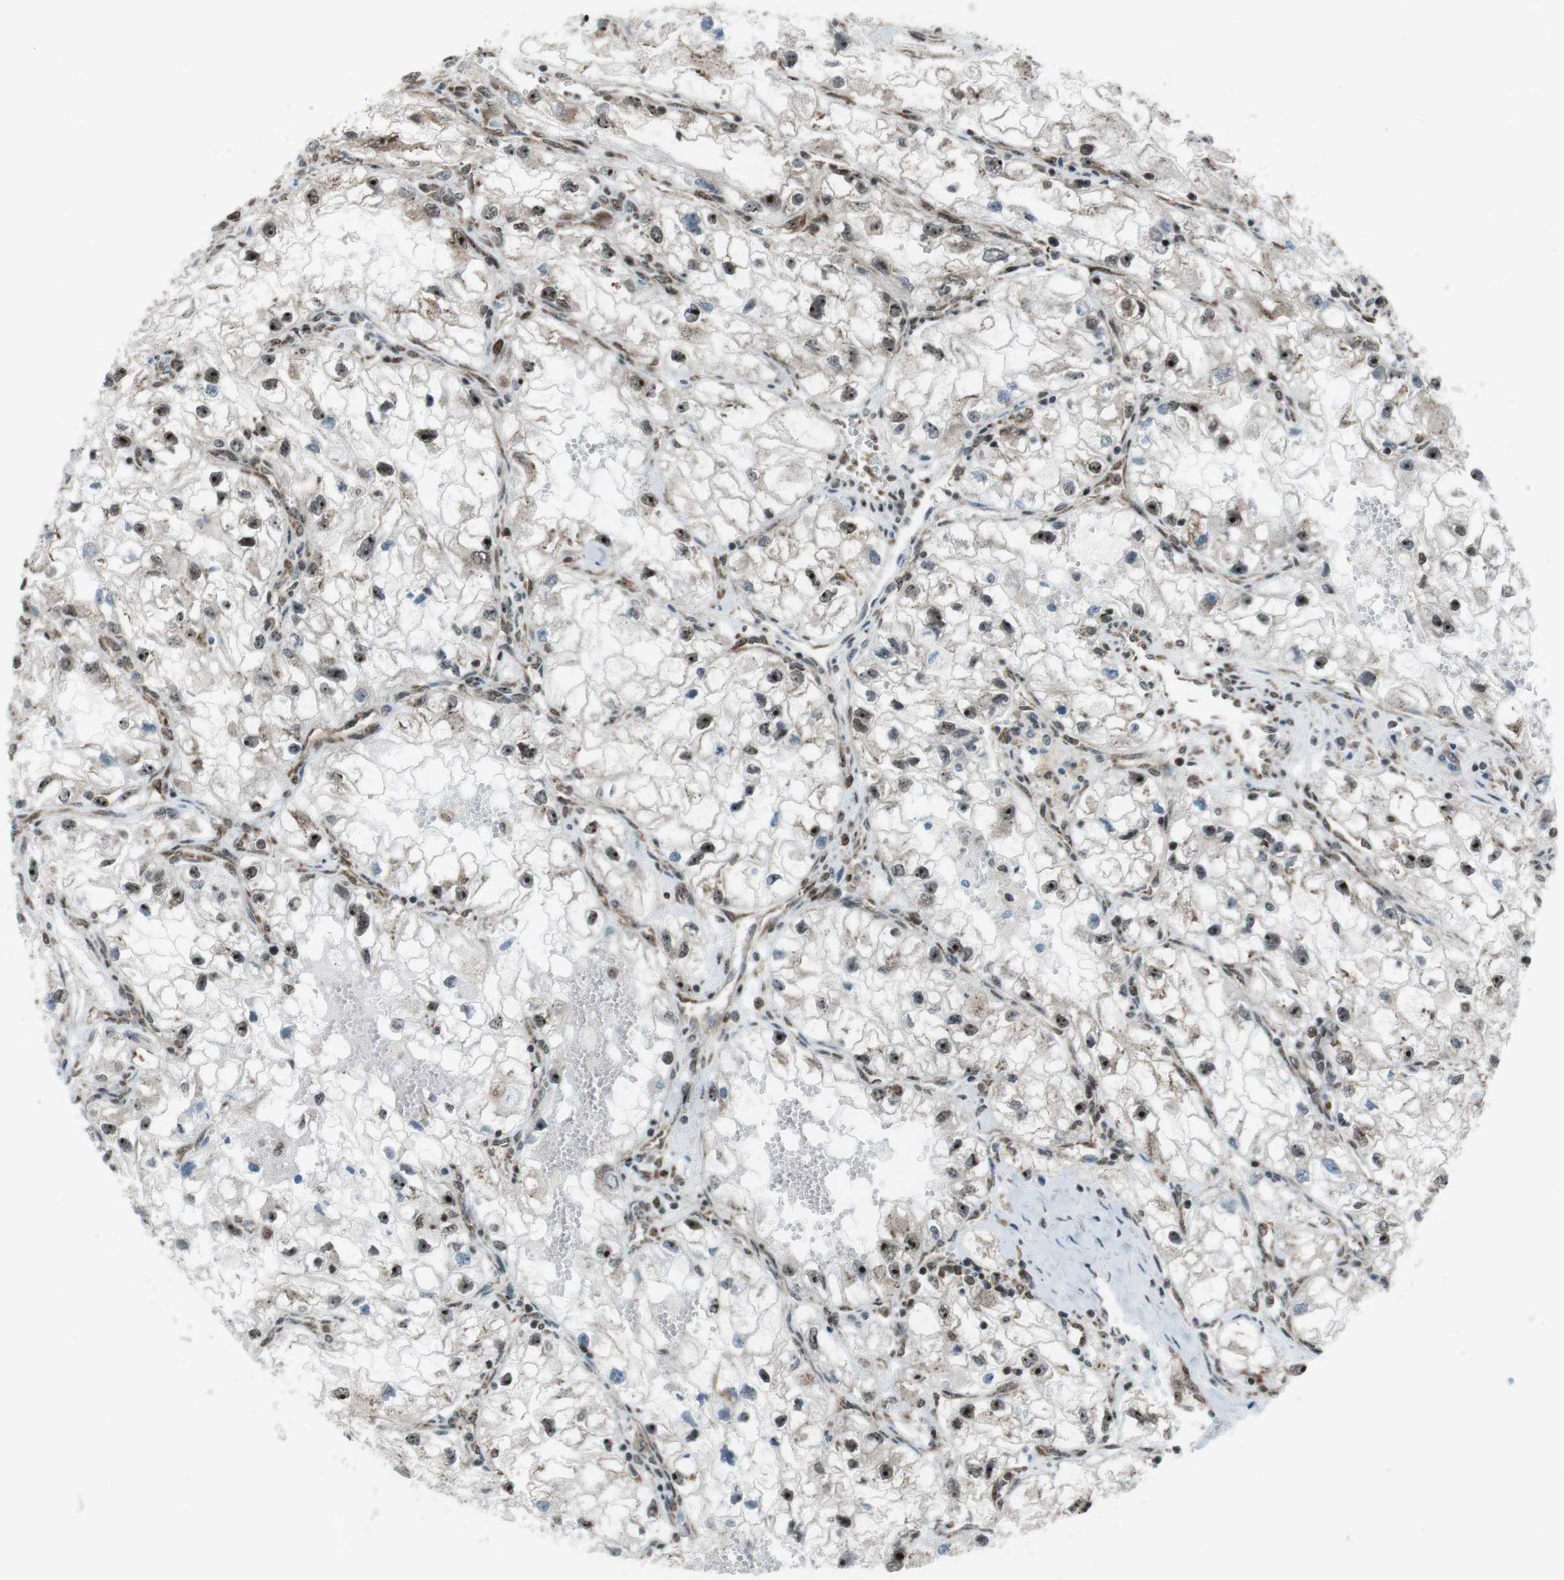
{"staining": {"intensity": "moderate", "quantity": ">75%", "location": "nuclear"}, "tissue": "renal cancer", "cell_type": "Tumor cells", "image_type": "cancer", "snomed": [{"axis": "morphology", "description": "Adenocarcinoma, NOS"}, {"axis": "topography", "description": "Kidney"}], "caption": "Human renal cancer stained with a brown dye exhibits moderate nuclear positive expression in about >75% of tumor cells.", "gene": "CSNK1D", "patient": {"sex": "female", "age": 70}}